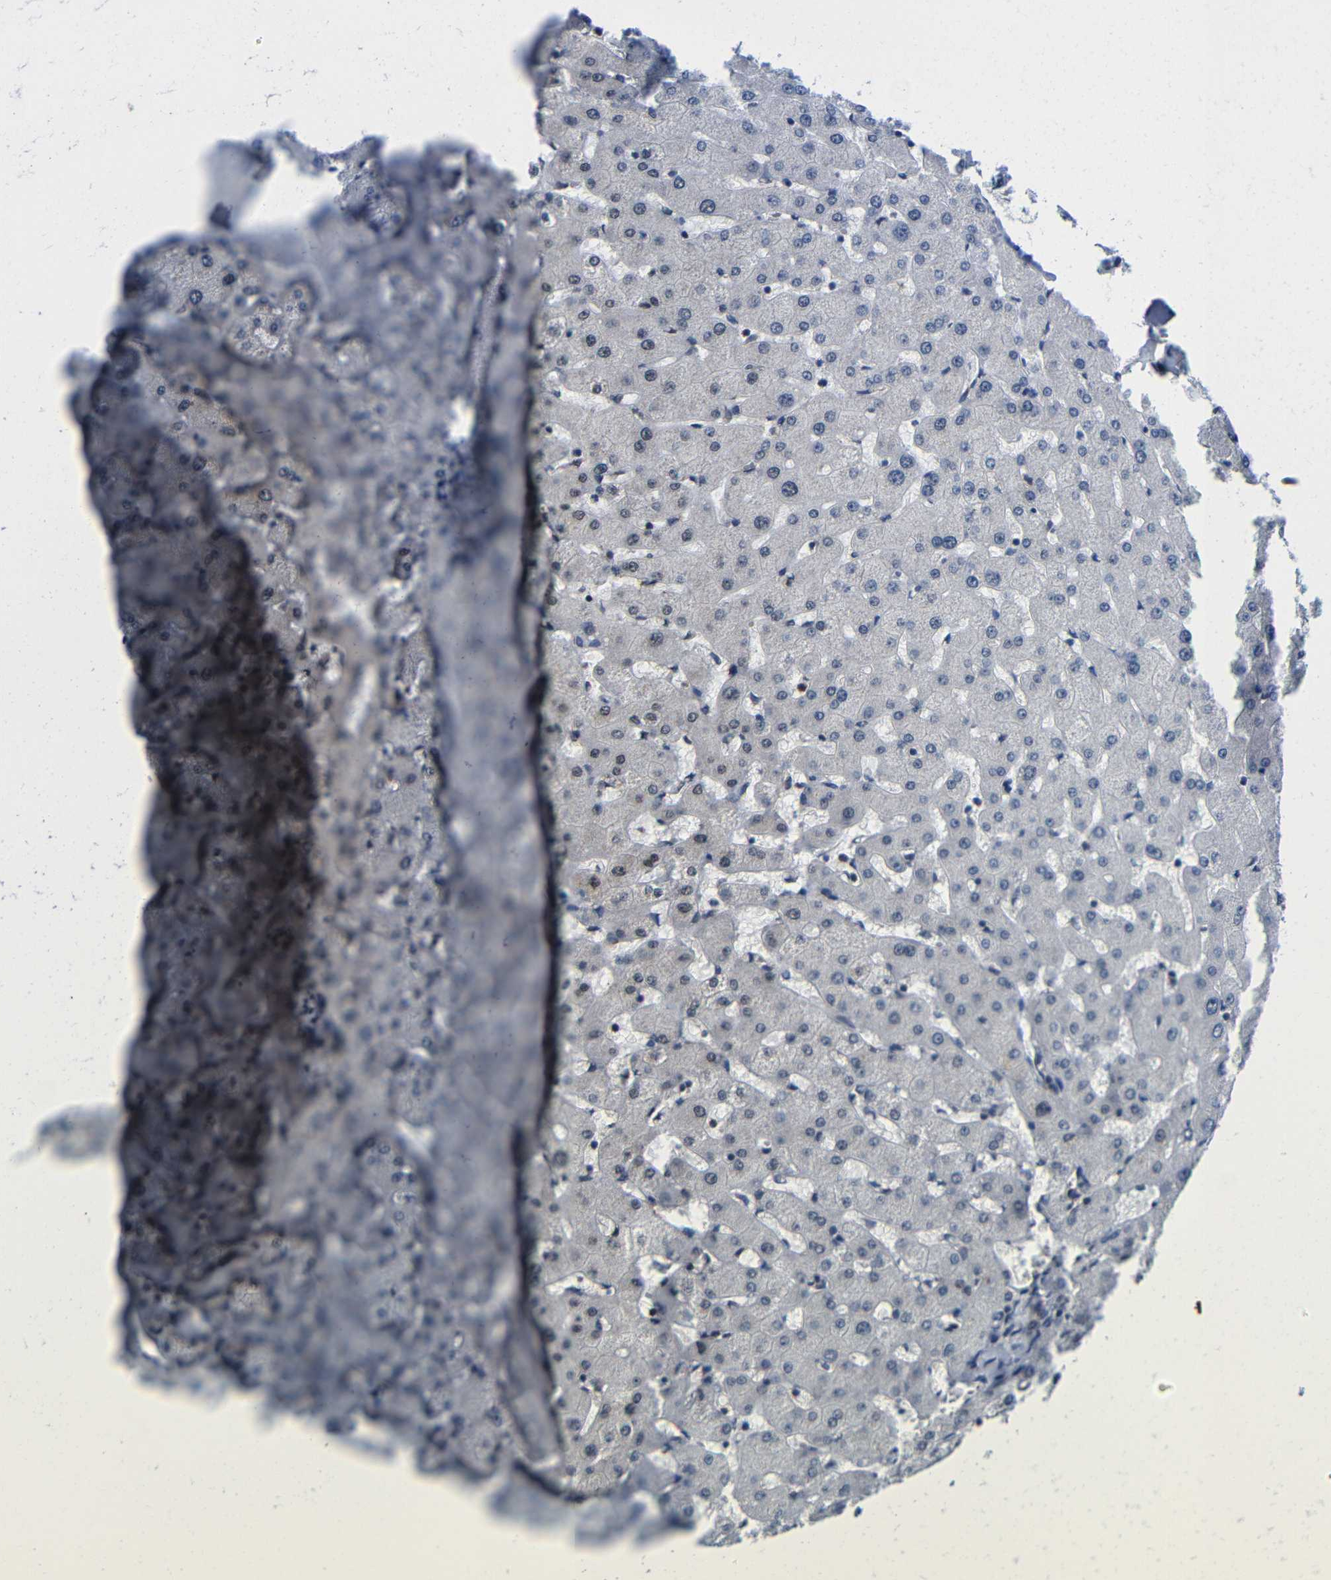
{"staining": {"intensity": "negative", "quantity": "none", "location": "none"}, "tissue": "liver", "cell_type": "Hepatocytes", "image_type": "normal", "snomed": [{"axis": "morphology", "description": "Normal tissue, NOS"}, {"axis": "topography", "description": "Liver"}], "caption": "This is an immunohistochemistry (IHC) micrograph of benign liver. There is no expression in hepatocytes.", "gene": "PTBP1", "patient": {"sex": "female", "age": 63}}